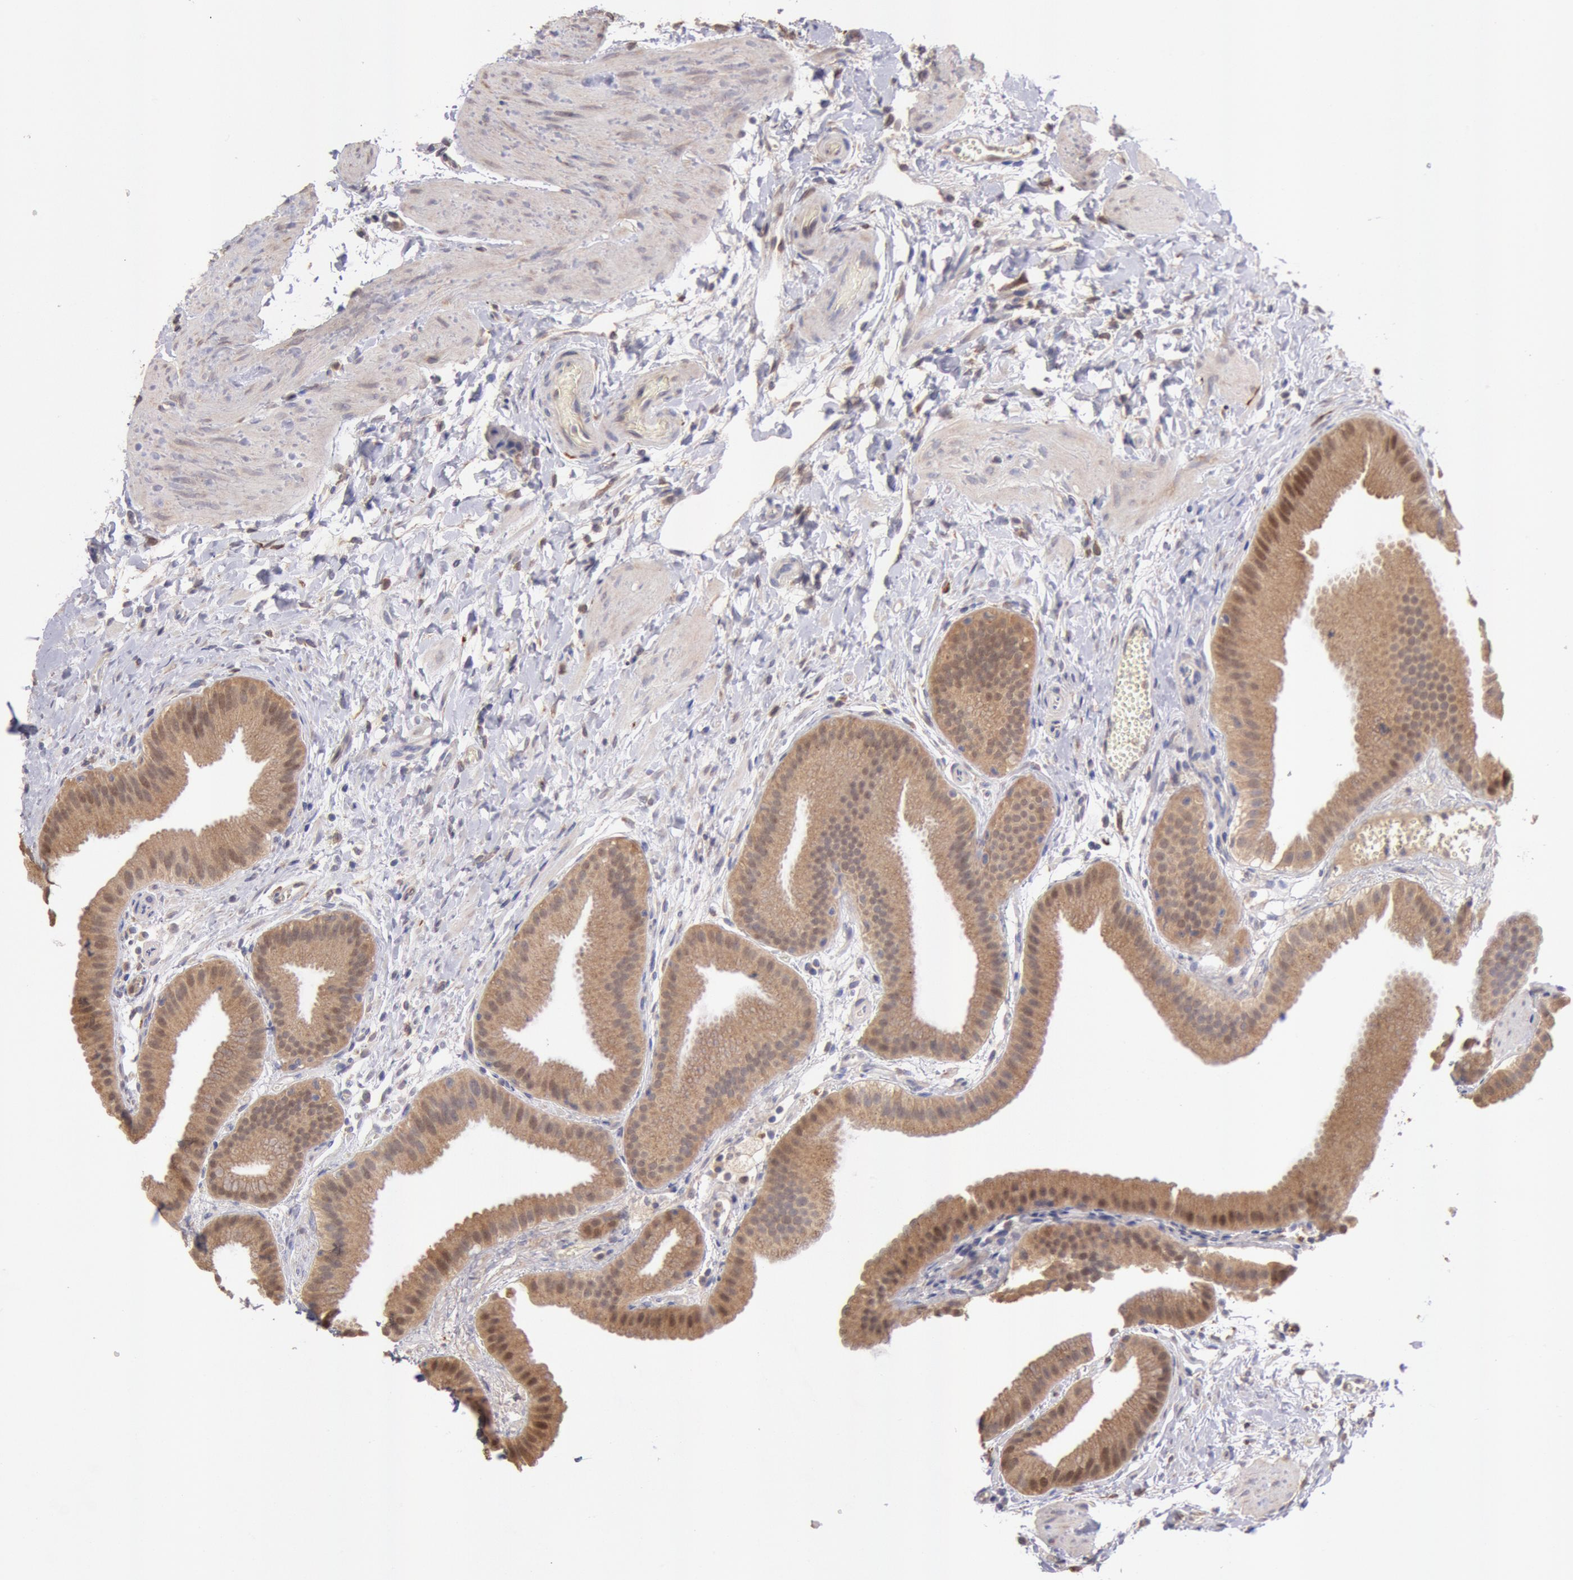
{"staining": {"intensity": "moderate", "quantity": ">75%", "location": "cytoplasmic/membranous,nuclear"}, "tissue": "gallbladder", "cell_type": "Glandular cells", "image_type": "normal", "snomed": [{"axis": "morphology", "description": "Normal tissue, NOS"}, {"axis": "topography", "description": "Gallbladder"}], "caption": "Immunohistochemical staining of normal human gallbladder exhibits medium levels of moderate cytoplasmic/membranous,nuclear expression in about >75% of glandular cells.", "gene": "COMT", "patient": {"sex": "female", "age": 63}}